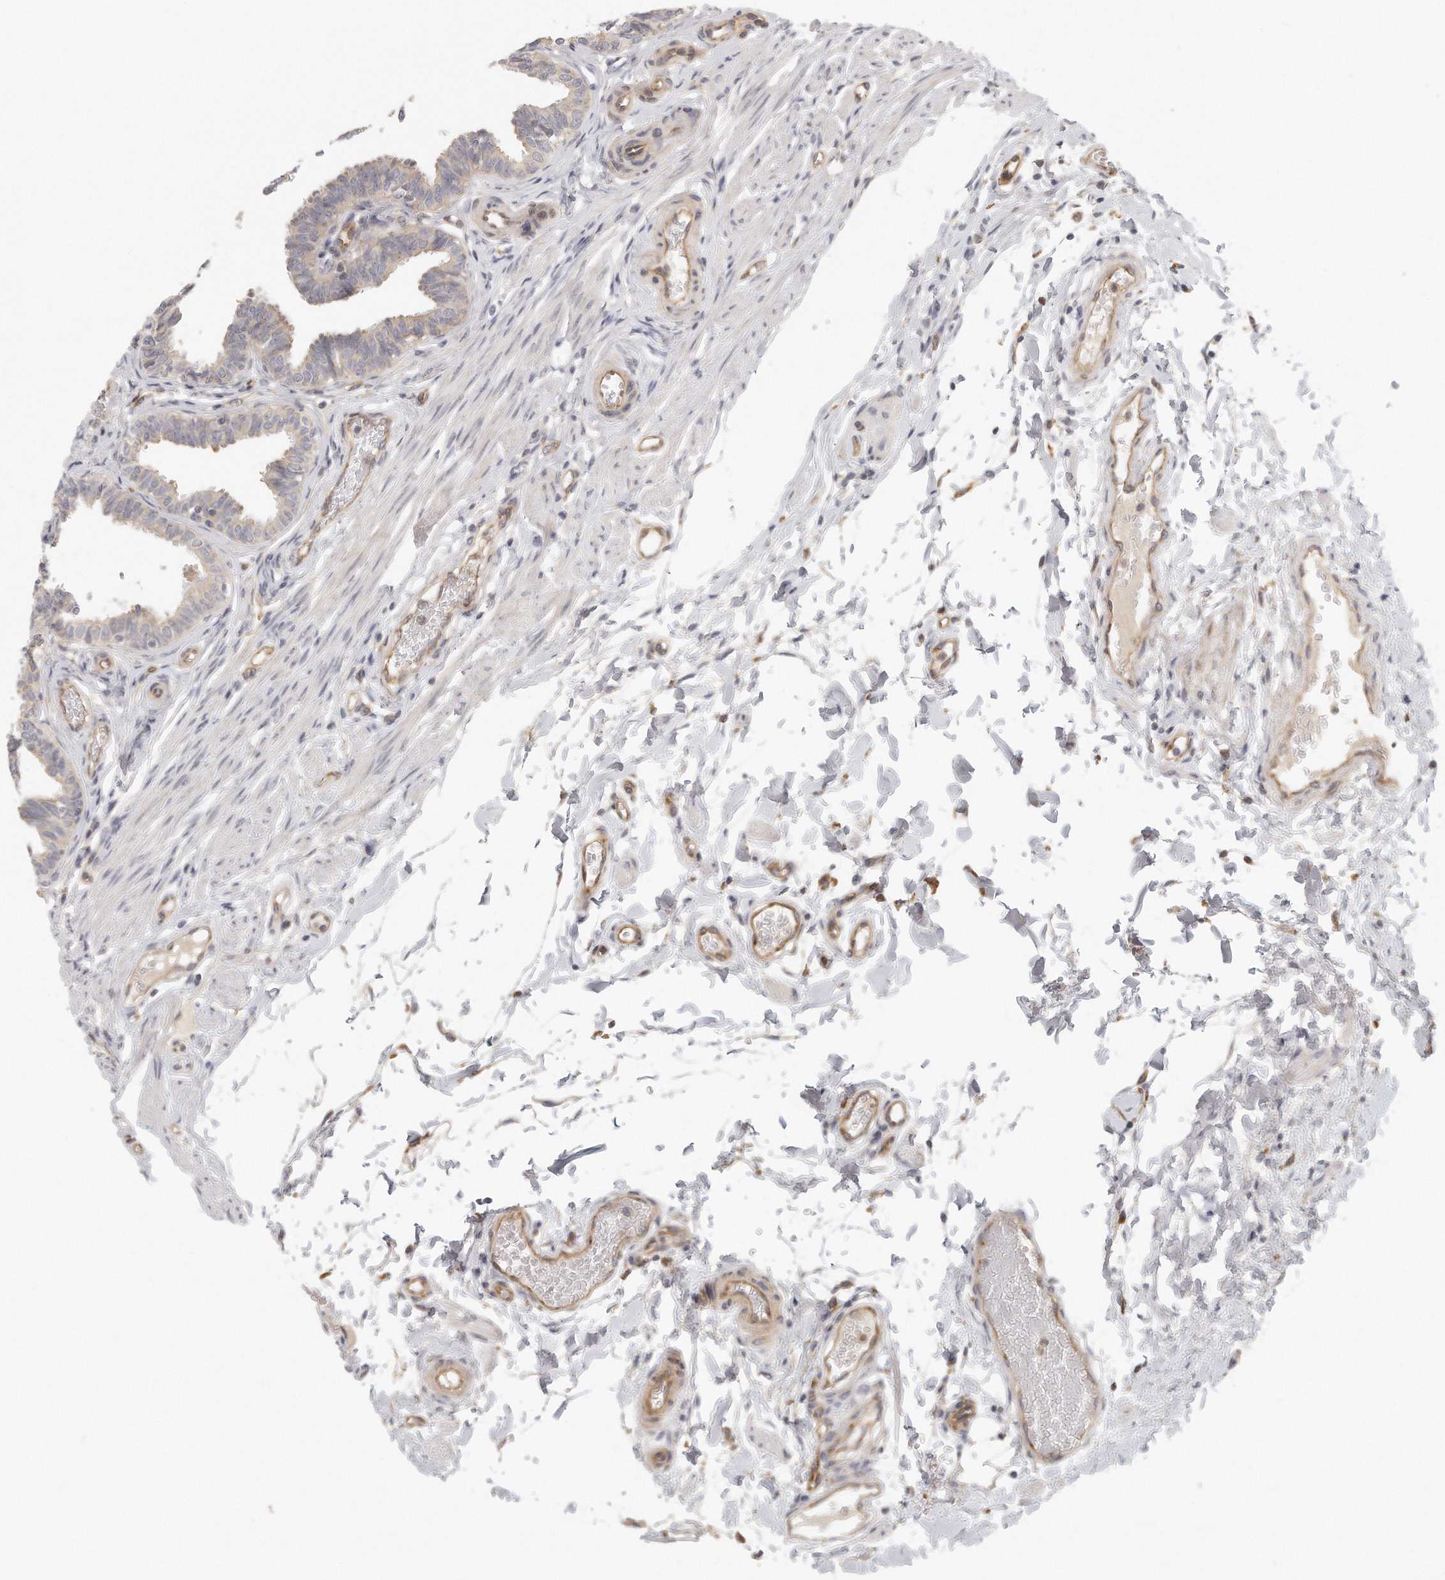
{"staining": {"intensity": "weak", "quantity": "<25%", "location": "cytoplasmic/membranous"}, "tissue": "fallopian tube", "cell_type": "Glandular cells", "image_type": "normal", "snomed": [{"axis": "morphology", "description": "Normal tissue, NOS"}, {"axis": "topography", "description": "Fallopian tube"}, {"axis": "topography", "description": "Ovary"}], "caption": "Immunohistochemistry image of normal human fallopian tube stained for a protein (brown), which displays no positivity in glandular cells.", "gene": "MTERF4", "patient": {"sex": "female", "age": 23}}